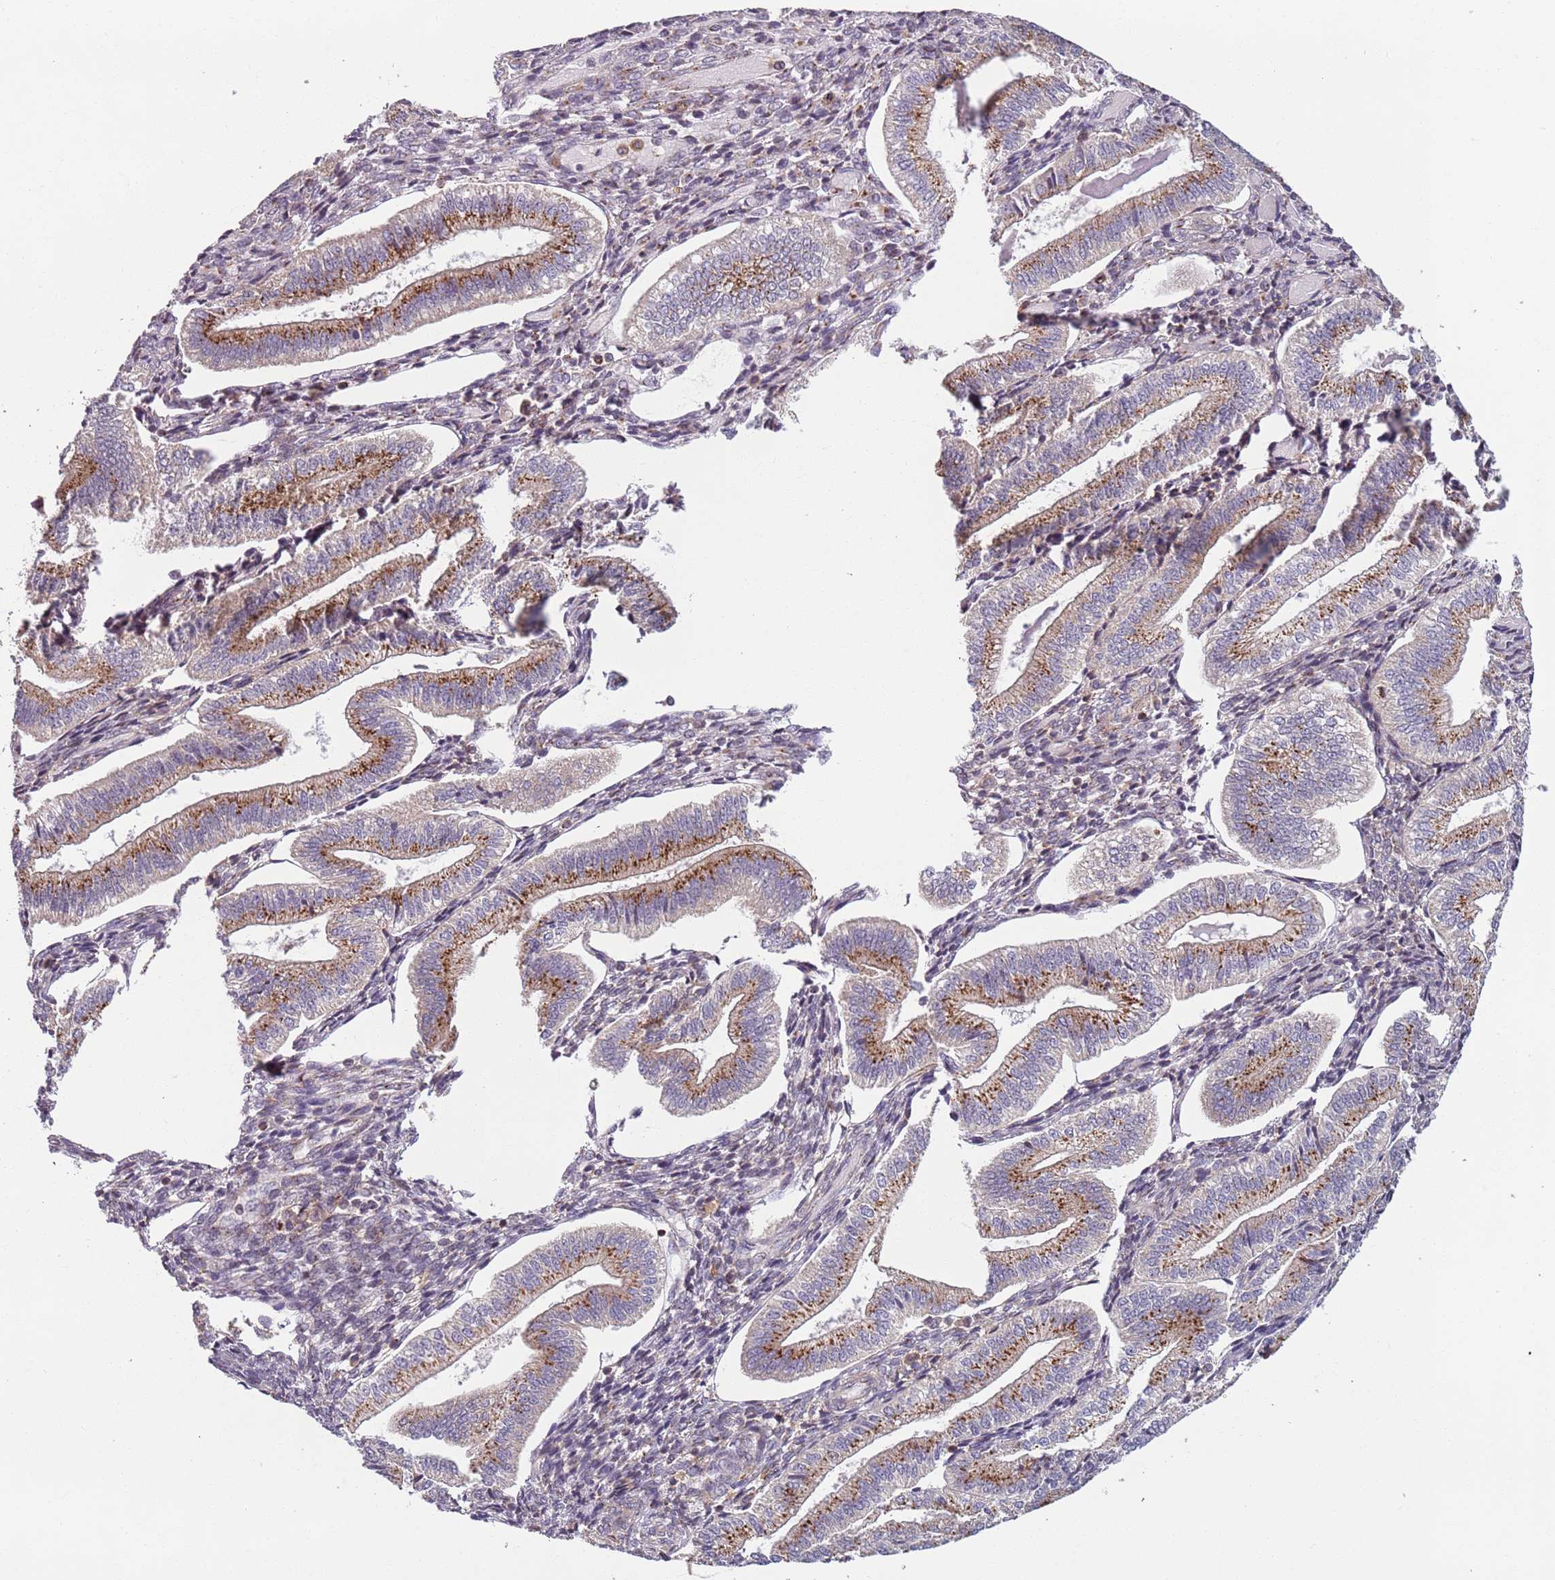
{"staining": {"intensity": "negative", "quantity": "none", "location": "none"}, "tissue": "endometrium", "cell_type": "Cells in endometrial stroma", "image_type": "normal", "snomed": [{"axis": "morphology", "description": "Normal tissue, NOS"}, {"axis": "topography", "description": "Endometrium"}], "caption": "This is a image of immunohistochemistry (IHC) staining of unremarkable endometrium, which shows no expression in cells in endometrial stroma.", "gene": "AKTIP", "patient": {"sex": "female", "age": 34}}